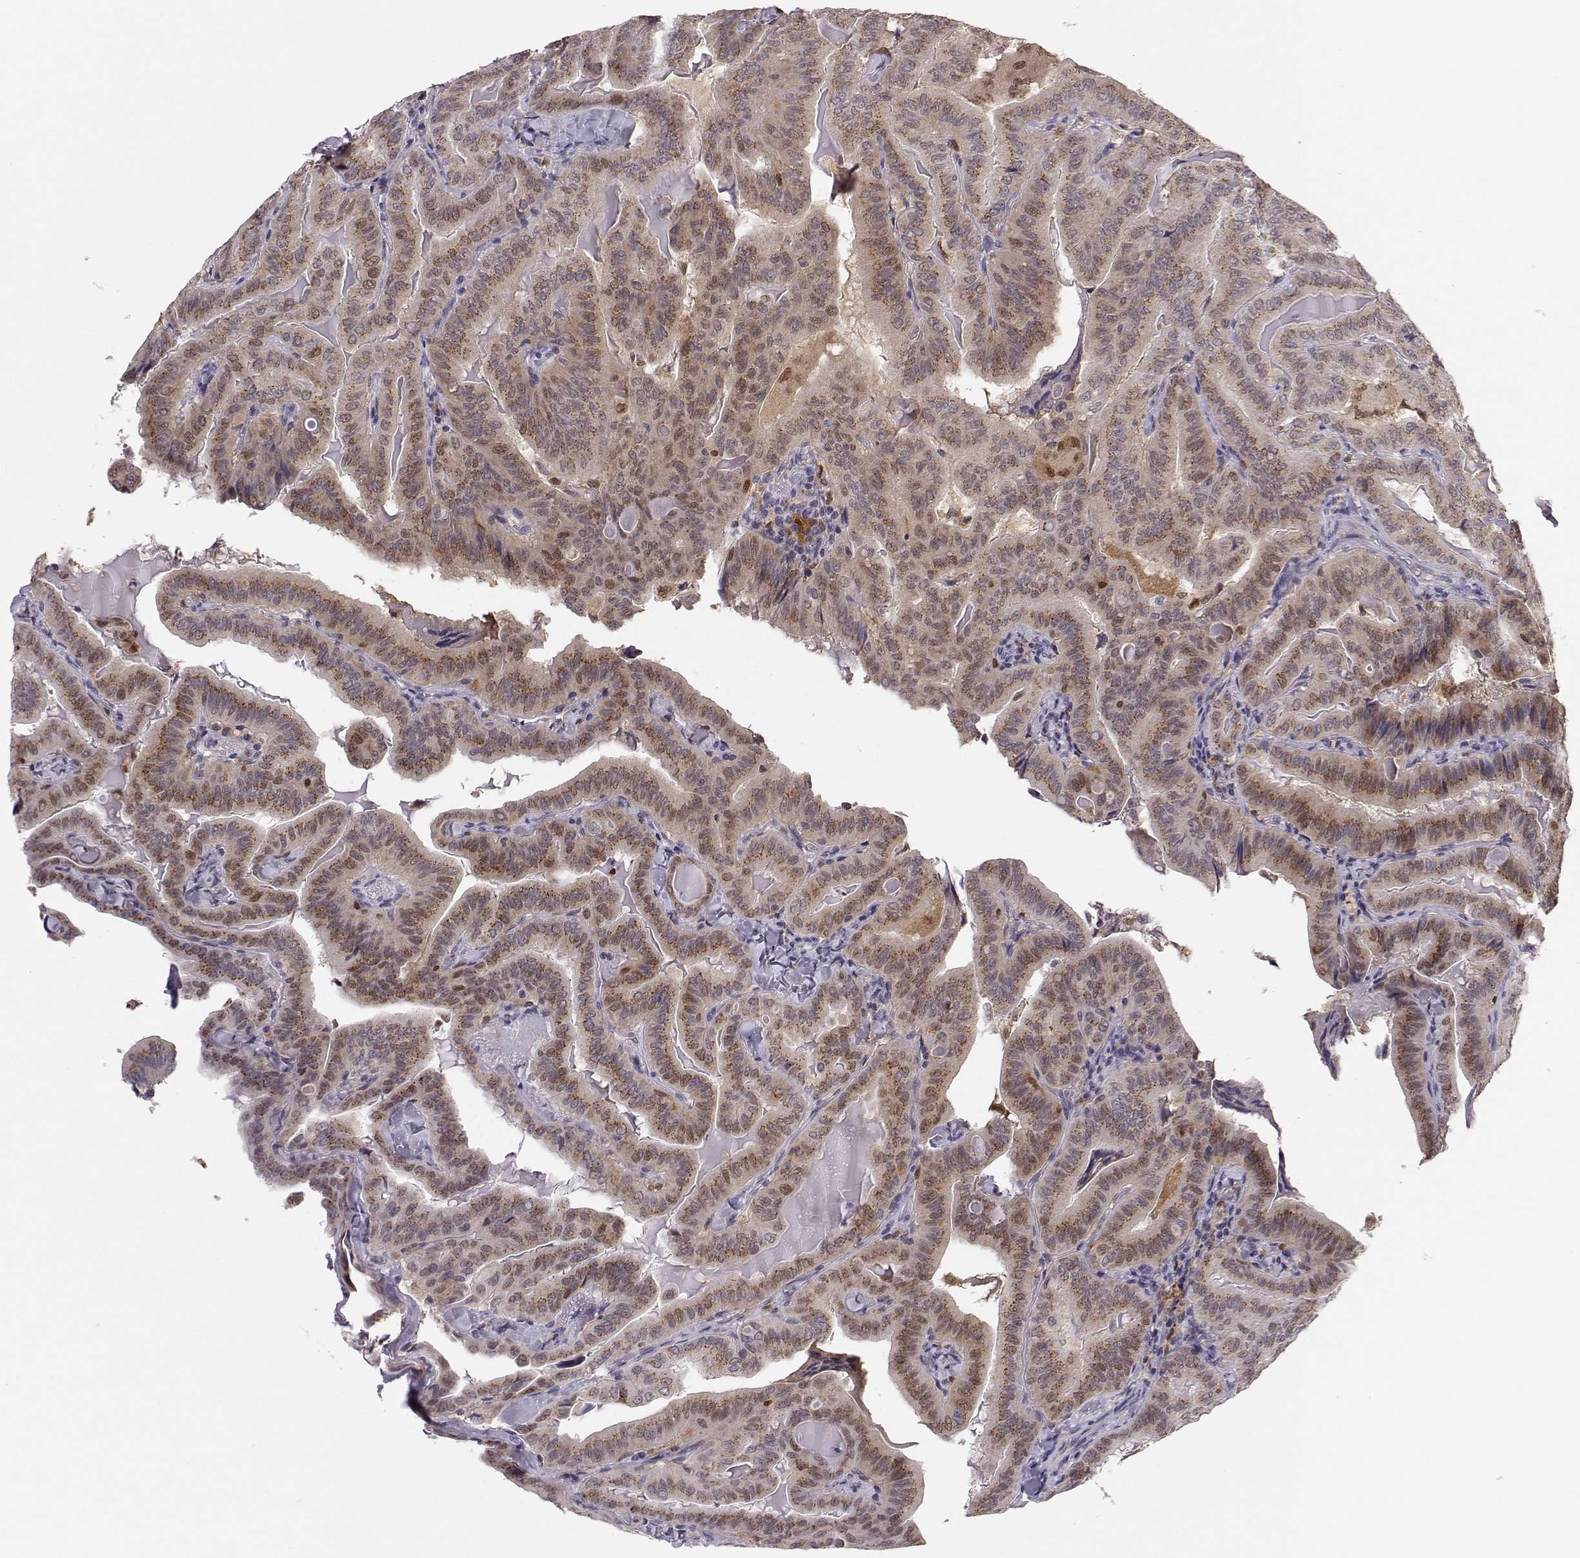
{"staining": {"intensity": "moderate", "quantity": "25%-75%", "location": "cytoplasmic/membranous"}, "tissue": "thyroid cancer", "cell_type": "Tumor cells", "image_type": "cancer", "snomed": [{"axis": "morphology", "description": "Papillary adenocarcinoma, NOS"}, {"axis": "topography", "description": "Thyroid gland"}], "caption": "This is a photomicrograph of immunohistochemistry (IHC) staining of thyroid cancer (papillary adenocarcinoma), which shows moderate staining in the cytoplasmic/membranous of tumor cells.", "gene": "HTR7", "patient": {"sex": "female", "age": 68}}